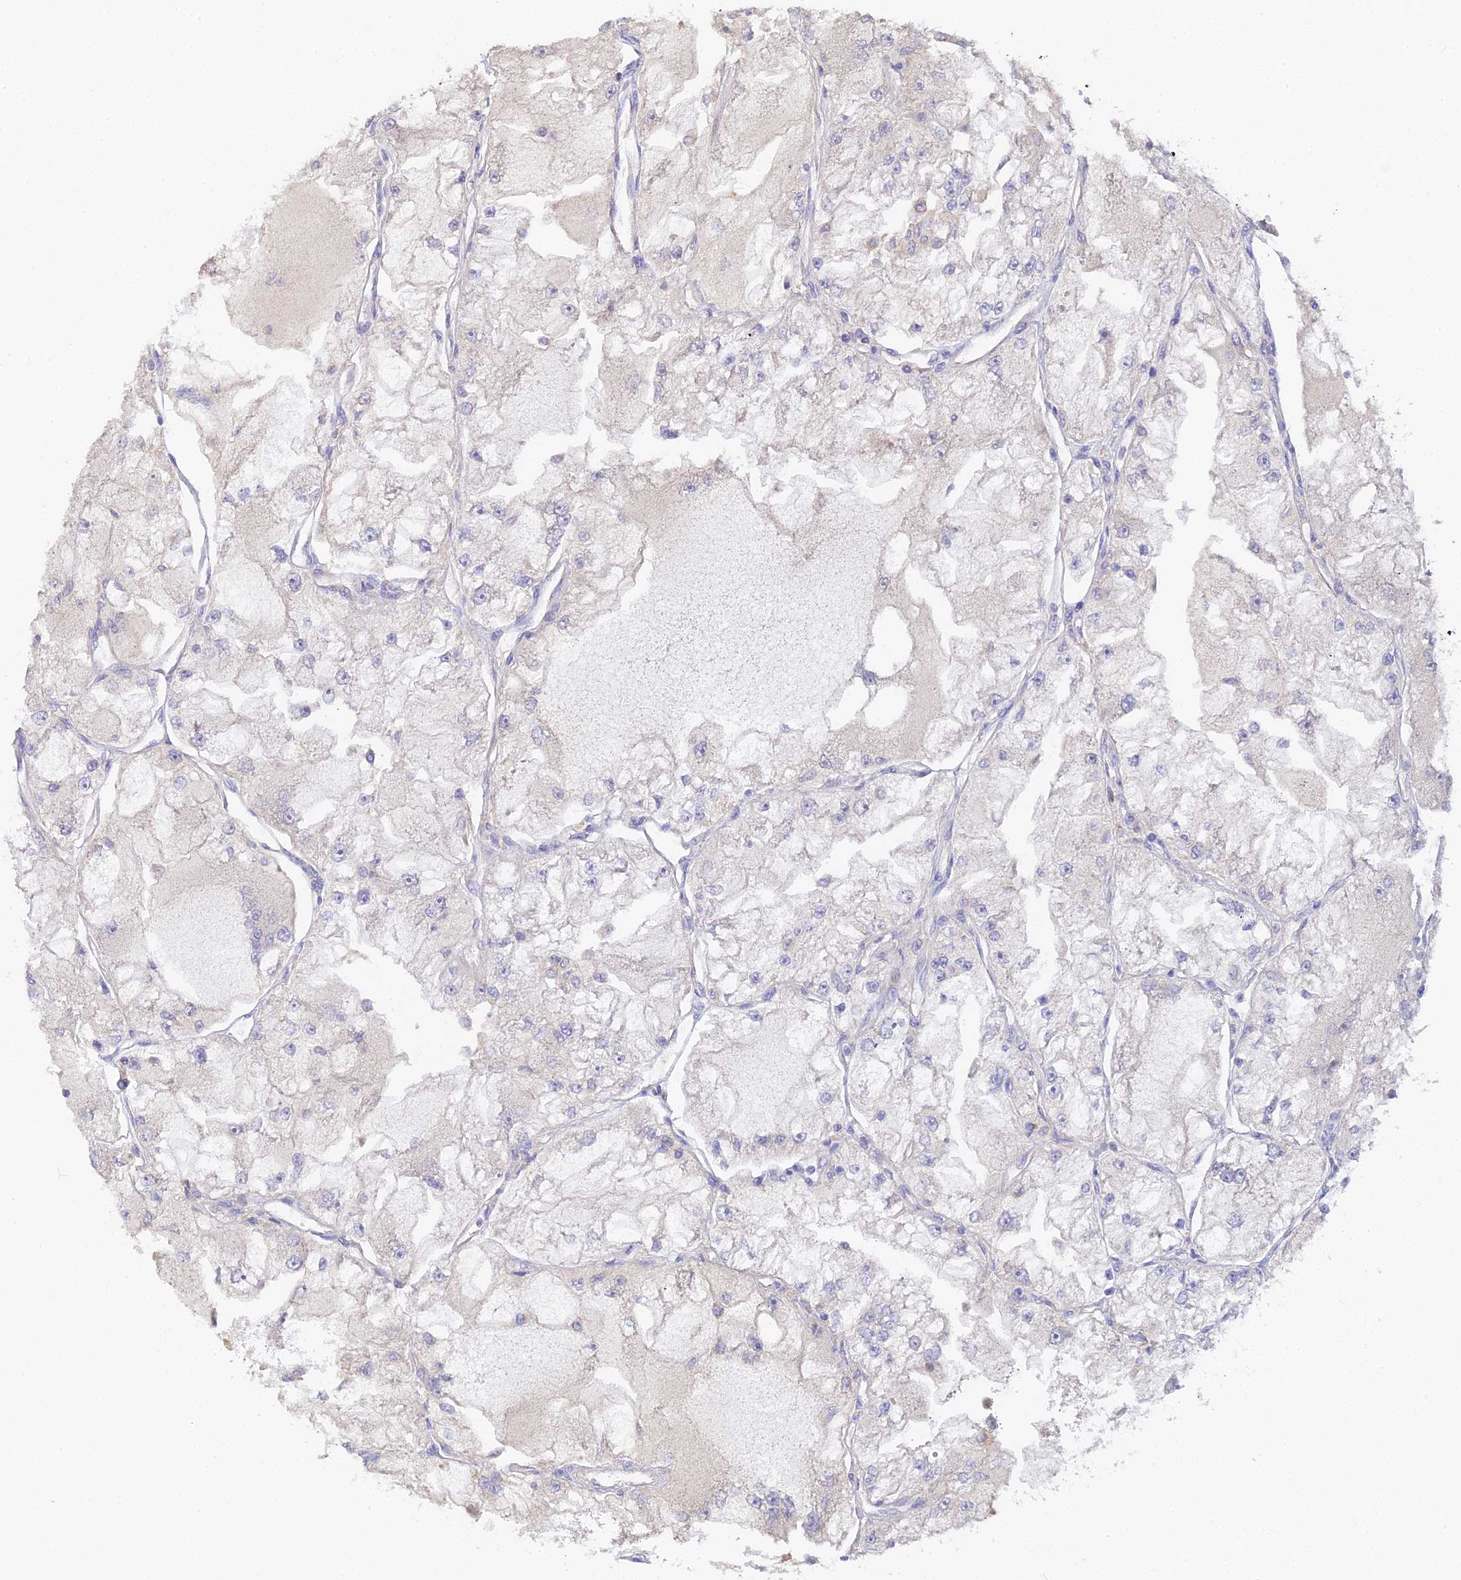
{"staining": {"intensity": "negative", "quantity": "none", "location": "none"}, "tissue": "renal cancer", "cell_type": "Tumor cells", "image_type": "cancer", "snomed": [{"axis": "morphology", "description": "Adenocarcinoma, NOS"}, {"axis": "topography", "description": "Kidney"}], "caption": "IHC micrograph of neoplastic tissue: renal adenocarcinoma stained with DAB exhibits no significant protein positivity in tumor cells.", "gene": "SCX", "patient": {"sex": "female", "age": 72}}